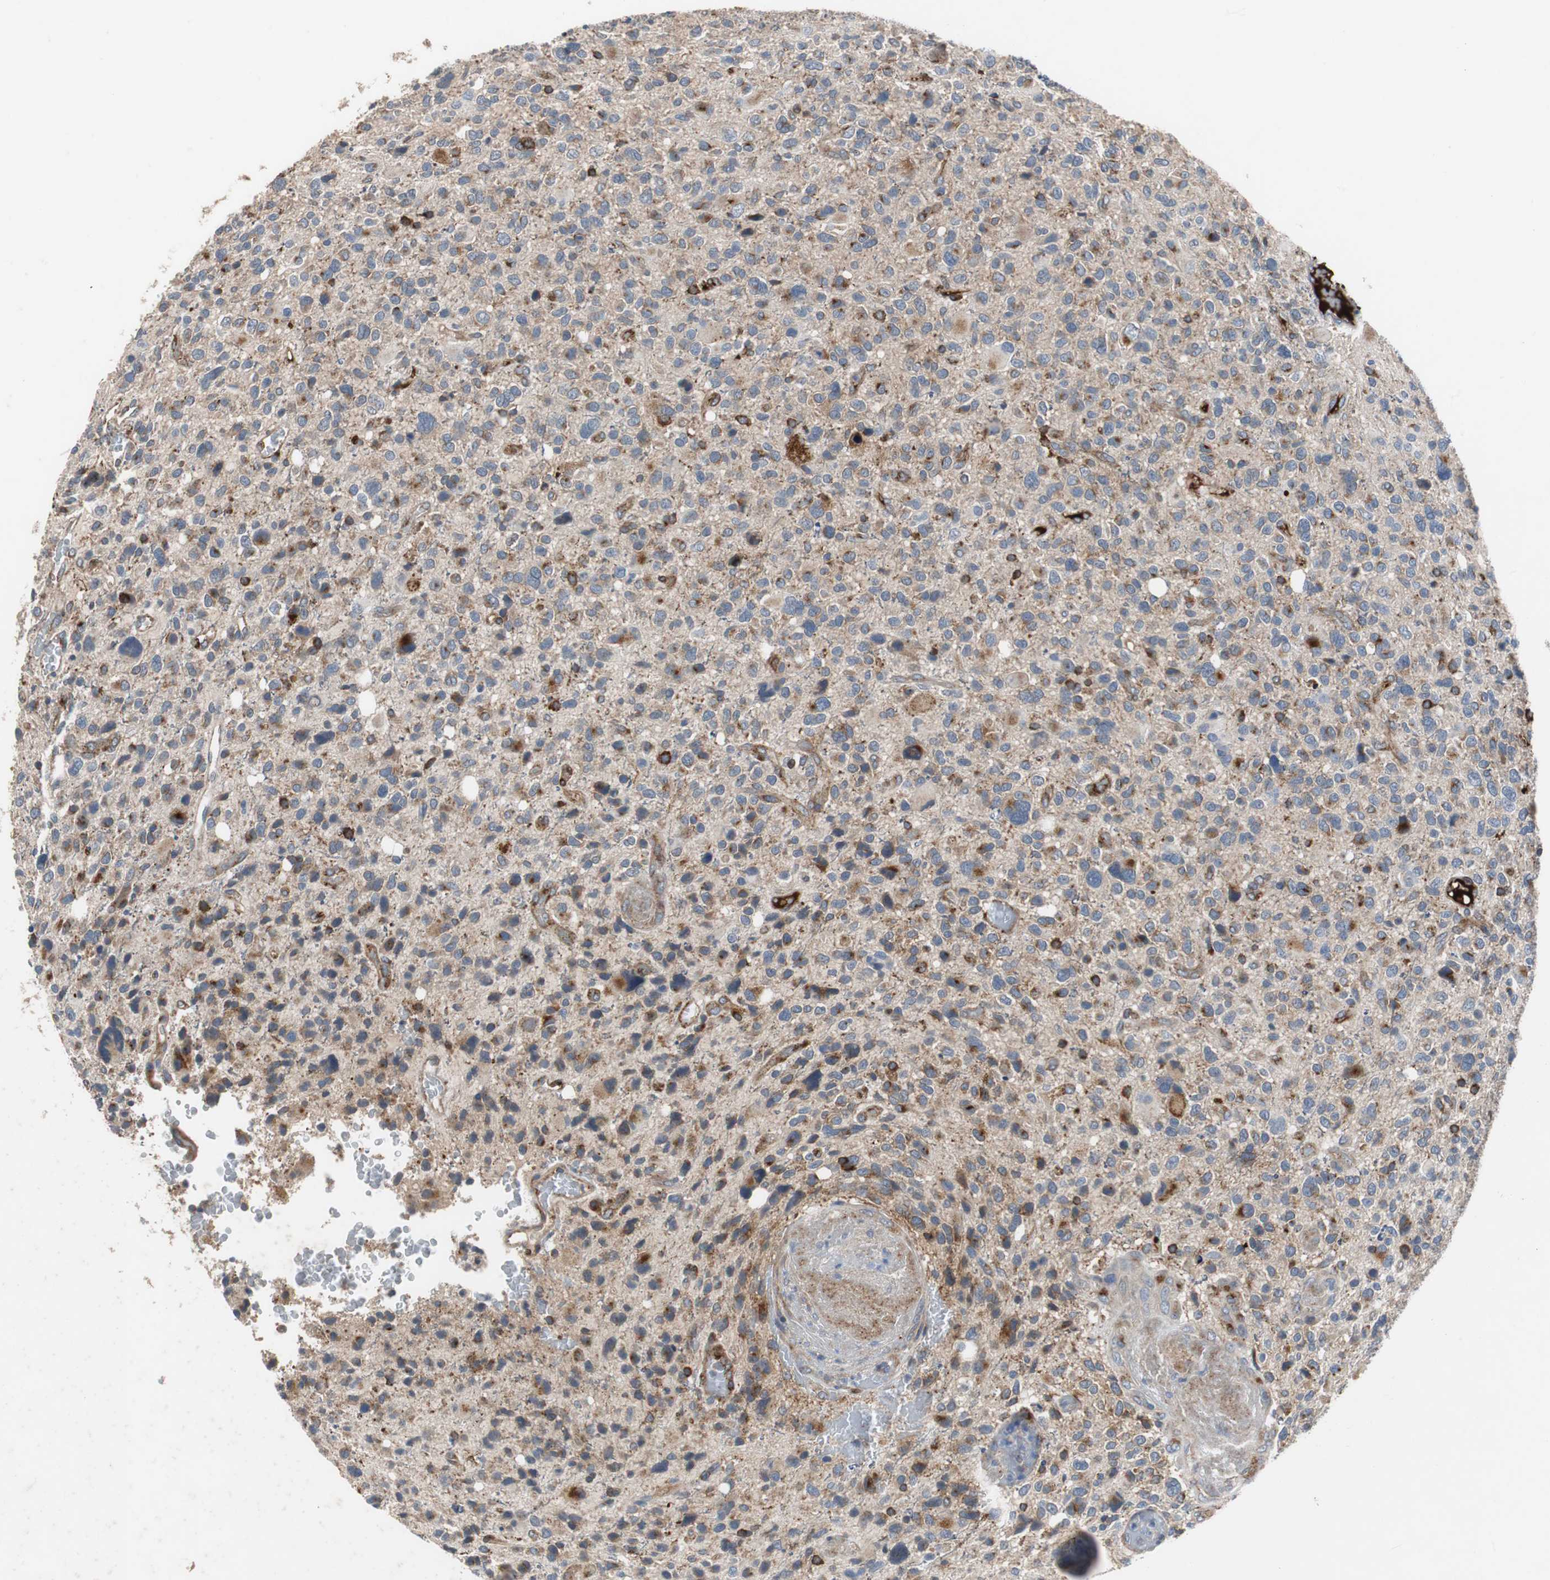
{"staining": {"intensity": "strong", "quantity": "25%-75%", "location": "cytoplasmic/membranous"}, "tissue": "glioma", "cell_type": "Tumor cells", "image_type": "cancer", "snomed": [{"axis": "morphology", "description": "Glioma, malignant, High grade"}, {"axis": "topography", "description": "Brain"}], "caption": "This histopathology image shows immunohistochemistry staining of human glioma, with high strong cytoplasmic/membranous expression in approximately 25%-75% of tumor cells.", "gene": "SORT1", "patient": {"sex": "male", "age": 48}}